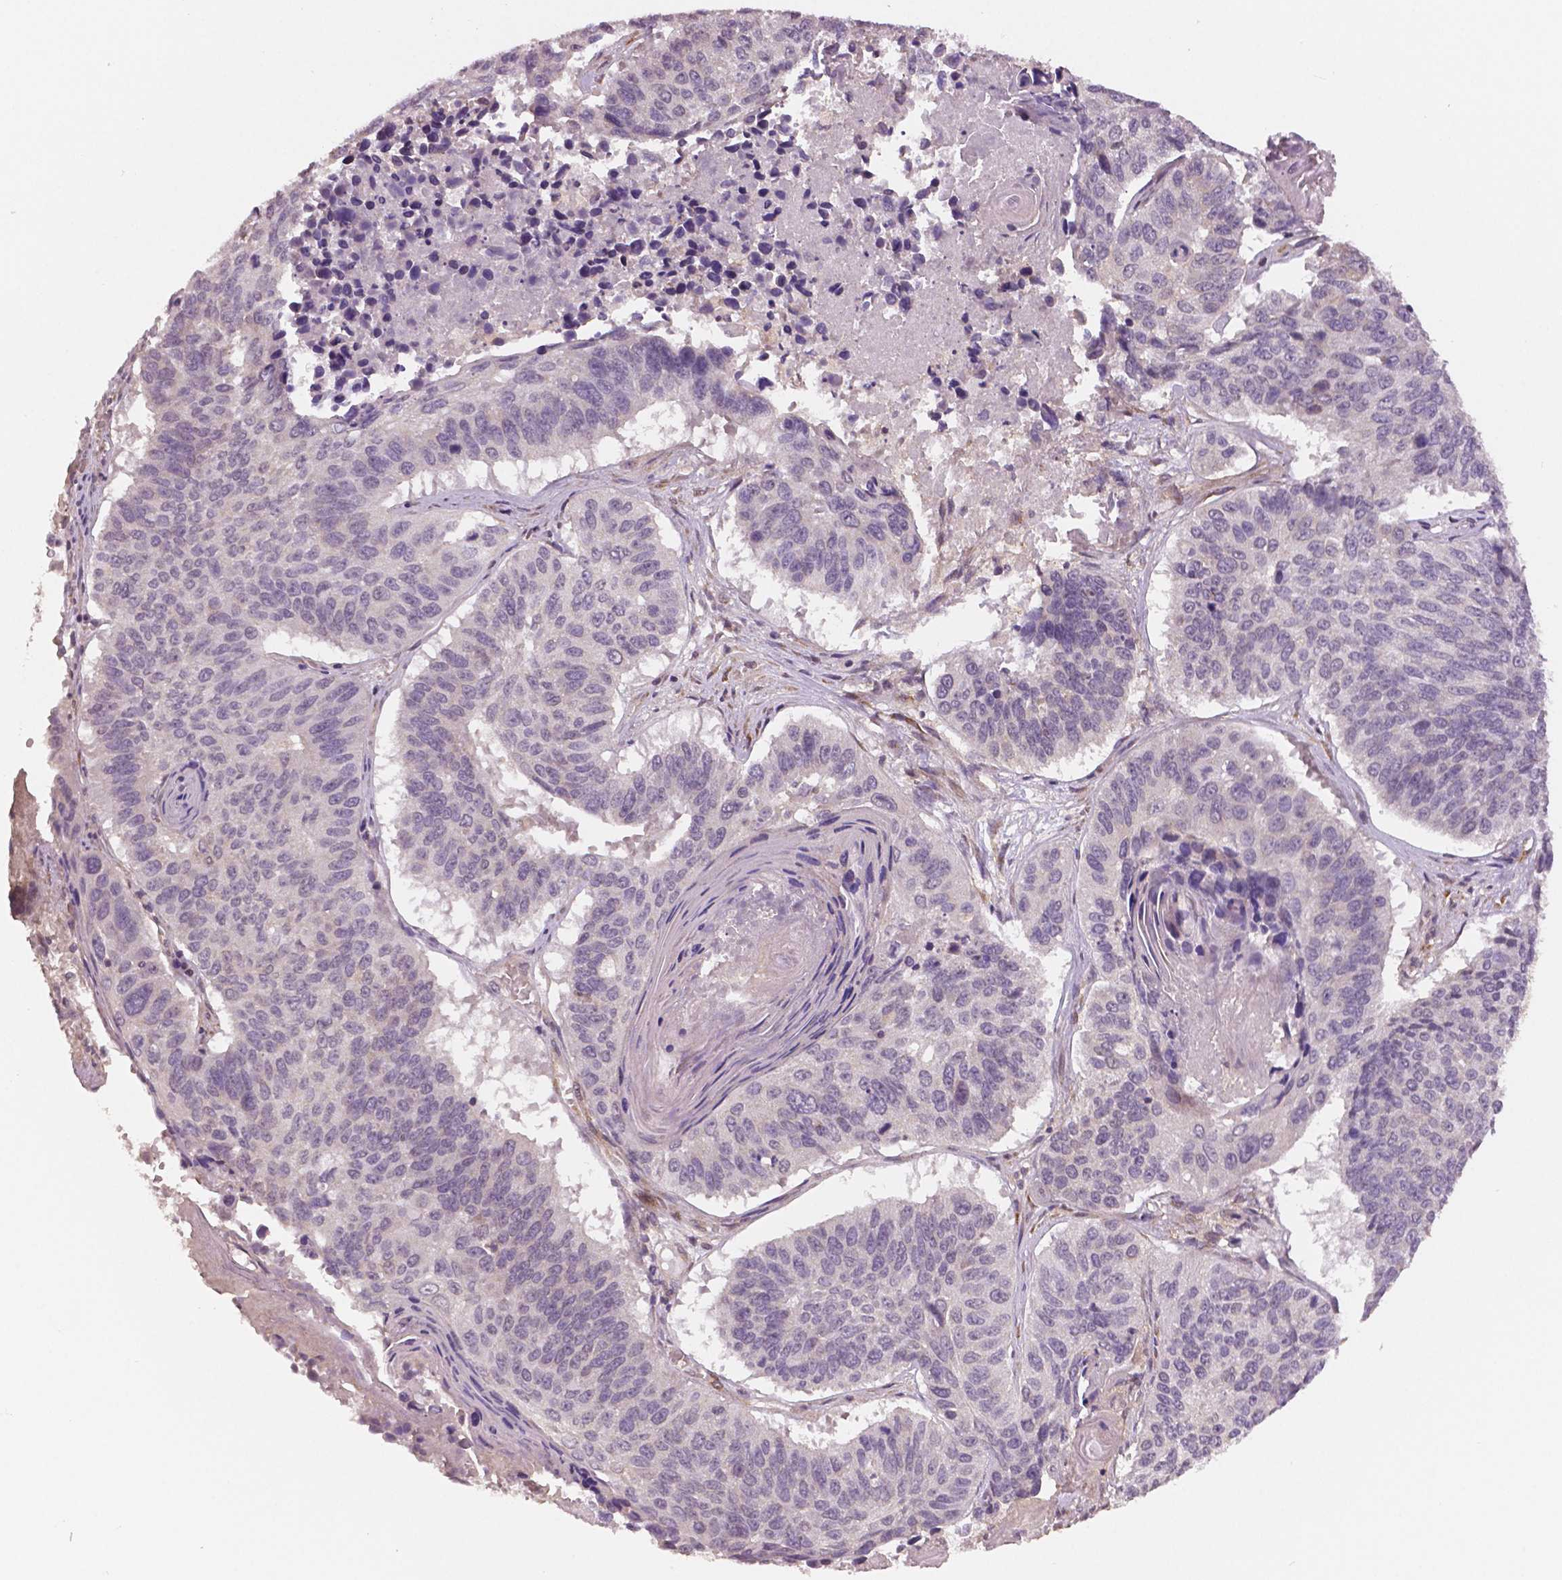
{"staining": {"intensity": "negative", "quantity": "none", "location": "none"}, "tissue": "lung cancer", "cell_type": "Tumor cells", "image_type": "cancer", "snomed": [{"axis": "morphology", "description": "Squamous cell carcinoma, NOS"}, {"axis": "topography", "description": "Lung"}], "caption": "Human lung cancer stained for a protein using IHC reveals no staining in tumor cells.", "gene": "STAT3", "patient": {"sex": "male", "age": 73}}